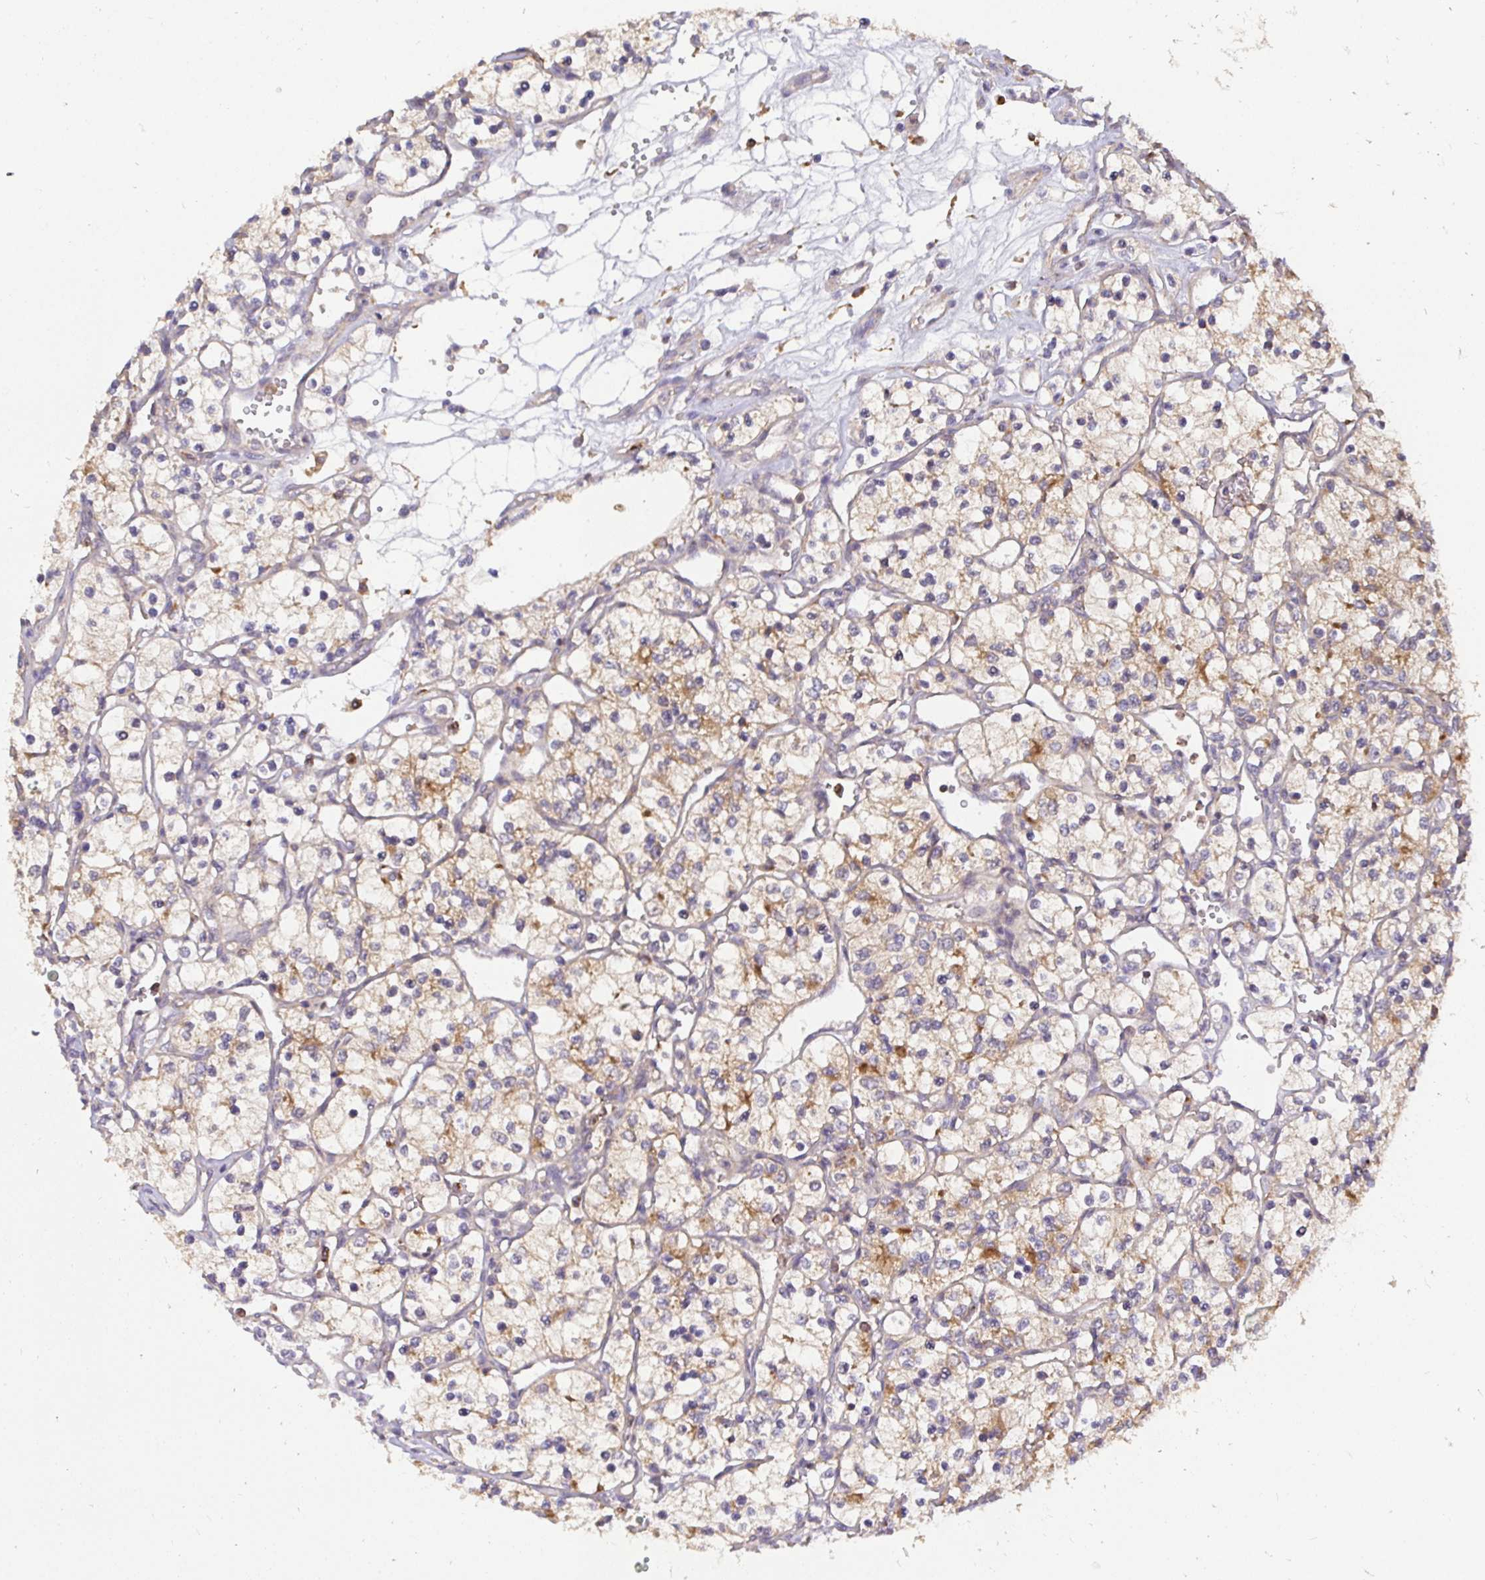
{"staining": {"intensity": "weak", "quantity": "25%-75%", "location": "cytoplasmic/membranous"}, "tissue": "renal cancer", "cell_type": "Tumor cells", "image_type": "cancer", "snomed": [{"axis": "morphology", "description": "Adenocarcinoma, NOS"}, {"axis": "topography", "description": "Kidney"}], "caption": "Immunohistochemical staining of renal adenocarcinoma exhibits weak cytoplasmic/membranous protein expression in approximately 25%-75% of tumor cells. The protein is stained brown, and the nuclei are stained in blue (DAB IHC with brightfield microscopy, high magnification).", "gene": "ATP6V1F", "patient": {"sex": "female", "age": 69}}